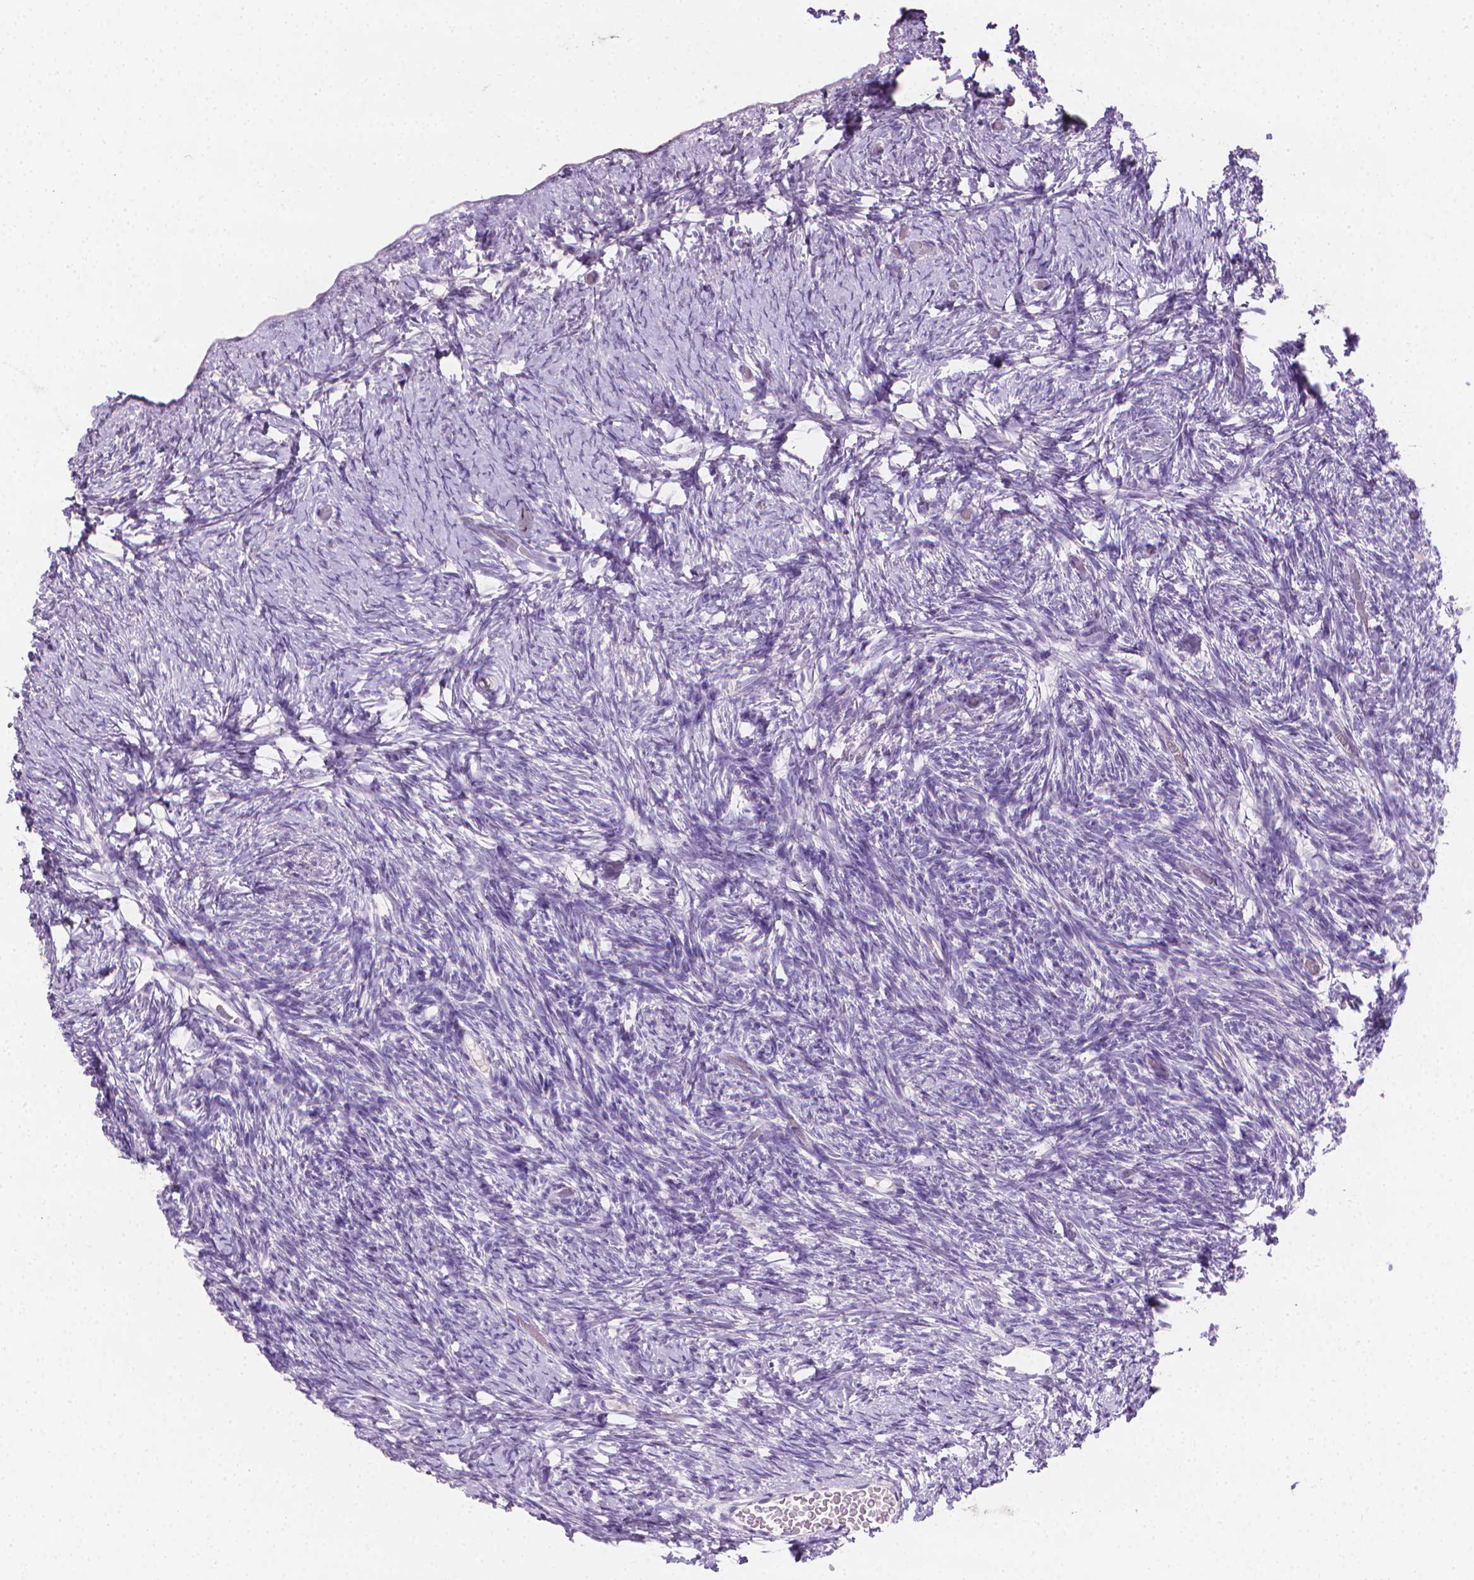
{"staining": {"intensity": "negative", "quantity": "none", "location": "none"}, "tissue": "ovary", "cell_type": "Ovarian stroma cells", "image_type": "normal", "snomed": [{"axis": "morphology", "description": "Normal tissue, NOS"}, {"axis": "topography", "description": "Ovary"}], "caption": "This is a image of IHC staining of benign ovary, which shows no expression in ovarian stroma cells.", "gene": "TNNI2", "patient": {"sex": "female", "age": 39}}